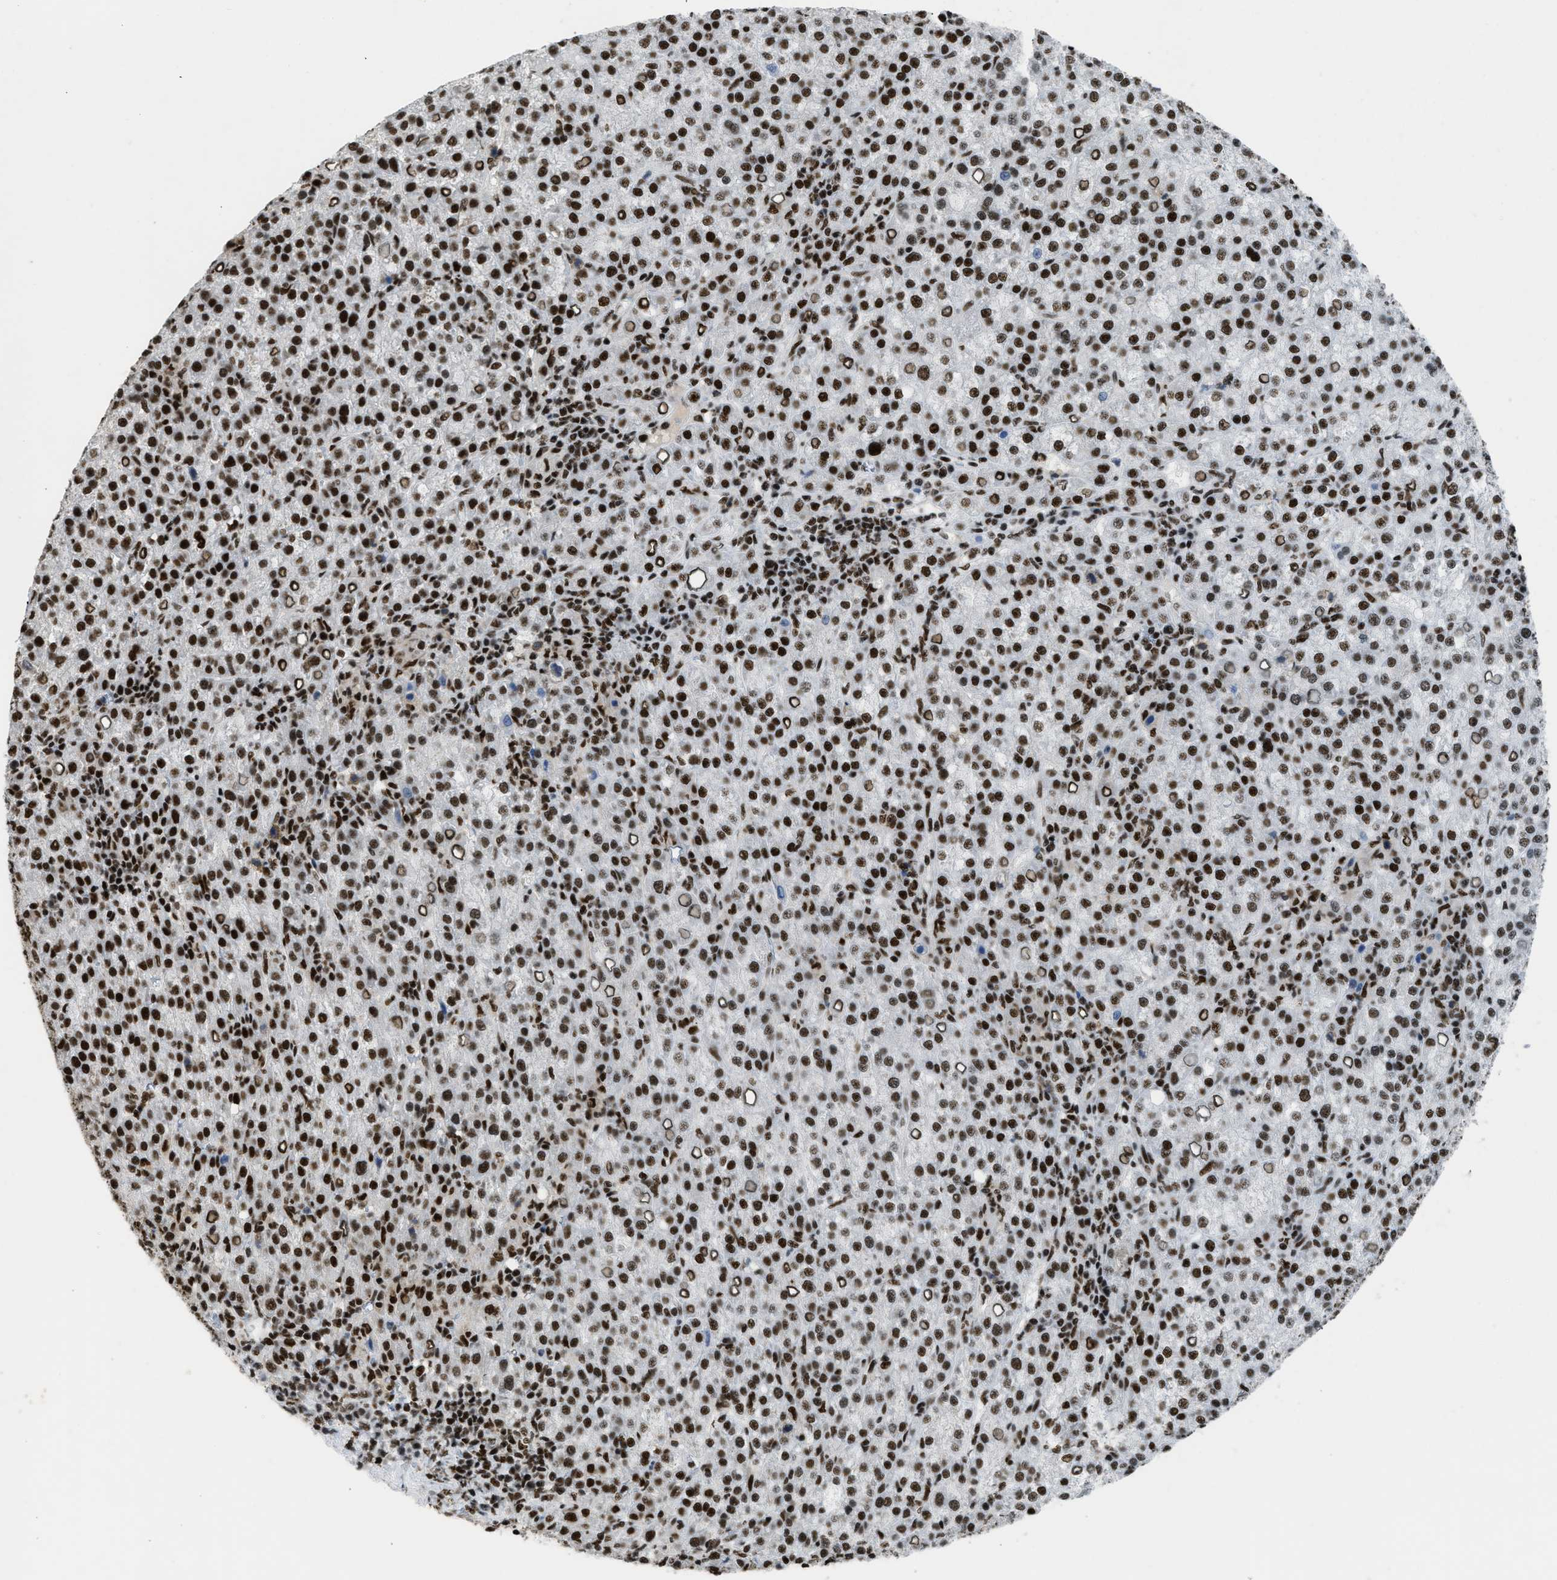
{"staining": {"intensity": "strong", "quantity": ">75%", "location": "nuclear"}, "tissue": "liver cancer", "cell_type": "Tumor cells", "image_type": "cancer", "snomed": [{"axis": "morphology", "description": "Carcinoma, Hepatocellular, NOS"}, {"axis": "topography", "description": "Liver"}], "caption": "Liver hepatocellular carcinoma tissue reveals strong nuclear expression in approximately >75% of tumor cells", "gene": "SCAF4", "patient": {"sex": "female", "age": 58}}